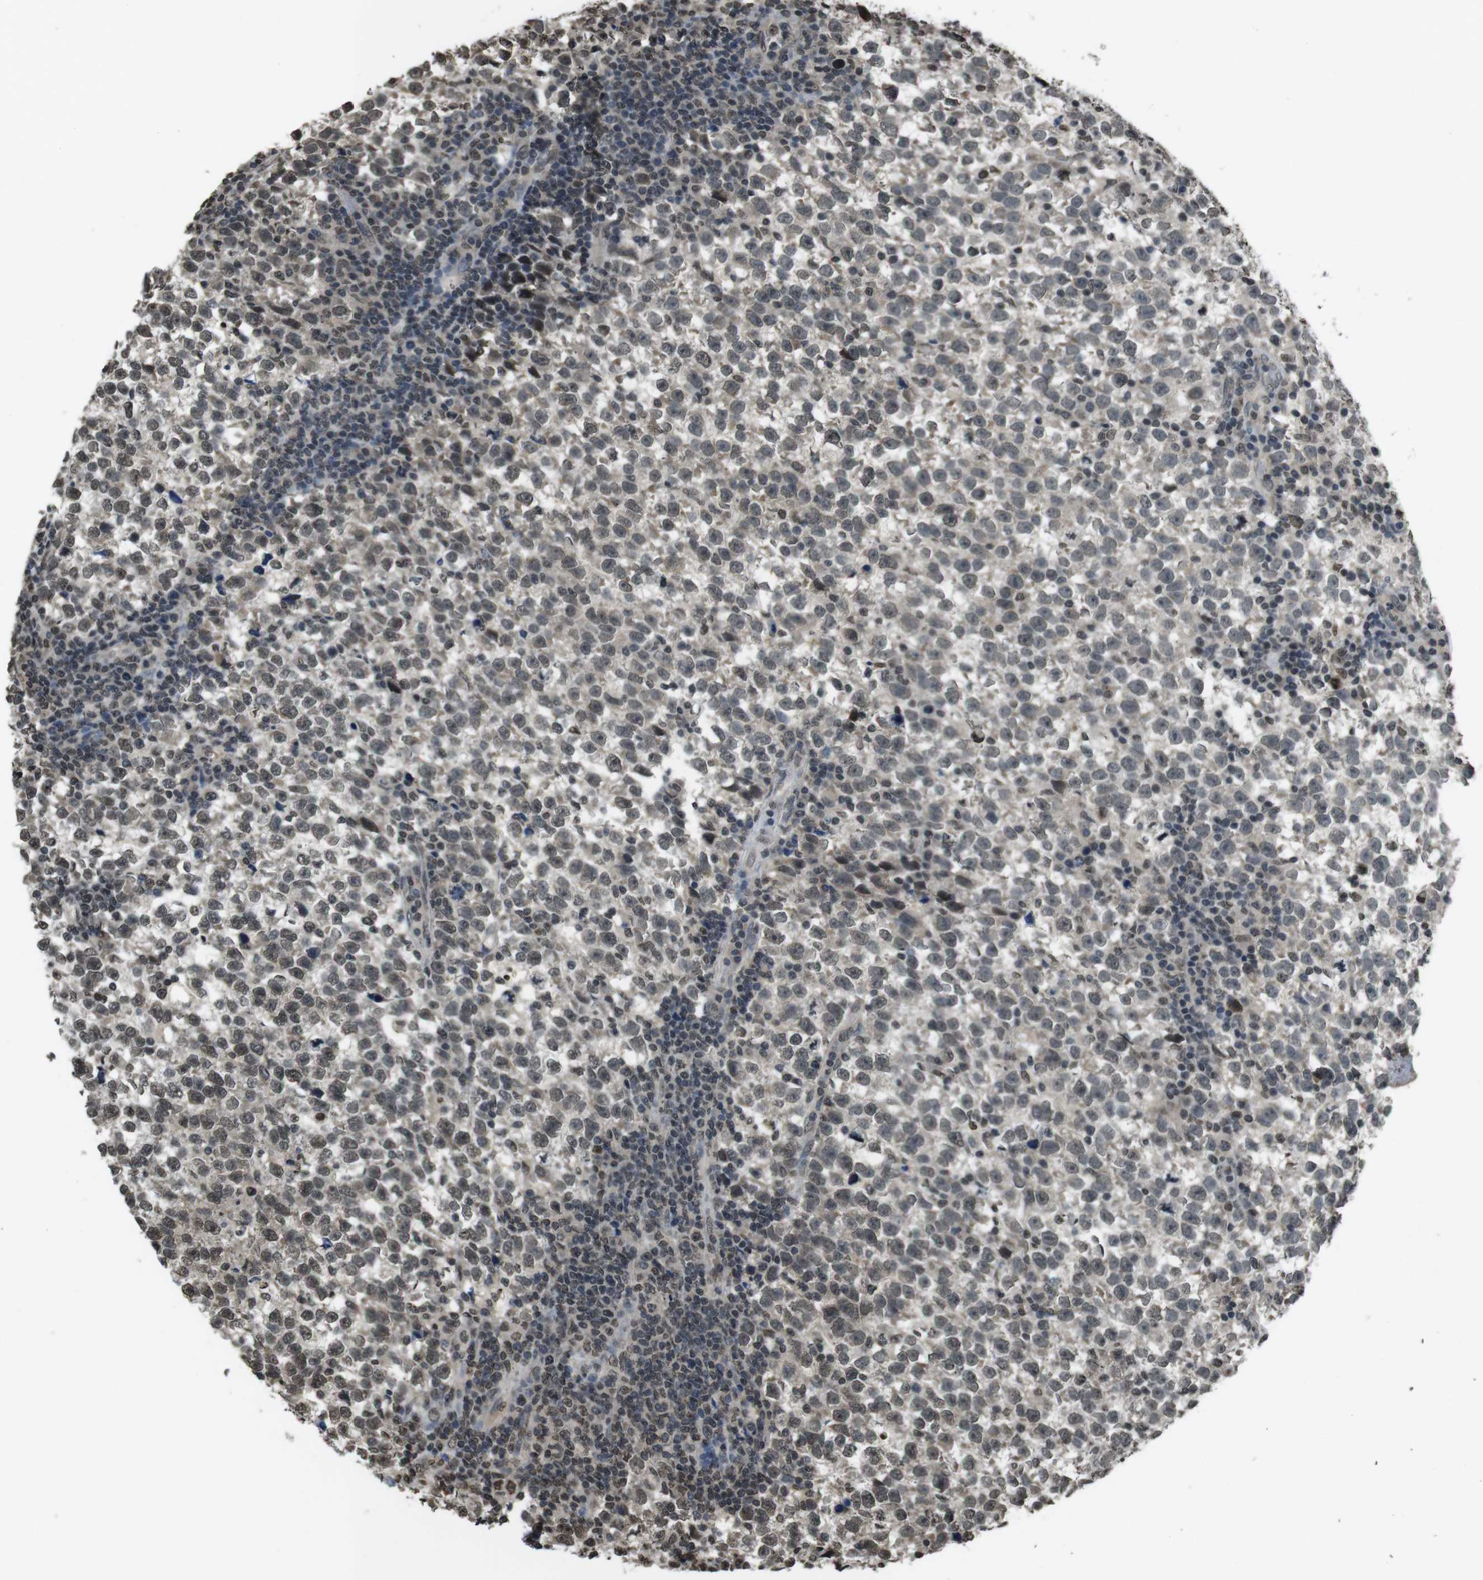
{"staining": {"intensity": "weak", "quantity": ">75%", "location": "nuclear"}, "tissue": "testis cancer", "cell_type": "Tumor cells", "image_type": "cancer", "snomed": [{"axis": "morphology", "description": "Normal tissue, NOS"}, {"axis": "morphology", "description": "Seminoma, NOS"}, {"axis": "topography", "description": "Testis"}], "caption": "Testis cancer stained with a protein marker reveals weak staining in tumor cells.", "gene": "MAF", "patient": {"sex": "male", "age": 43}}